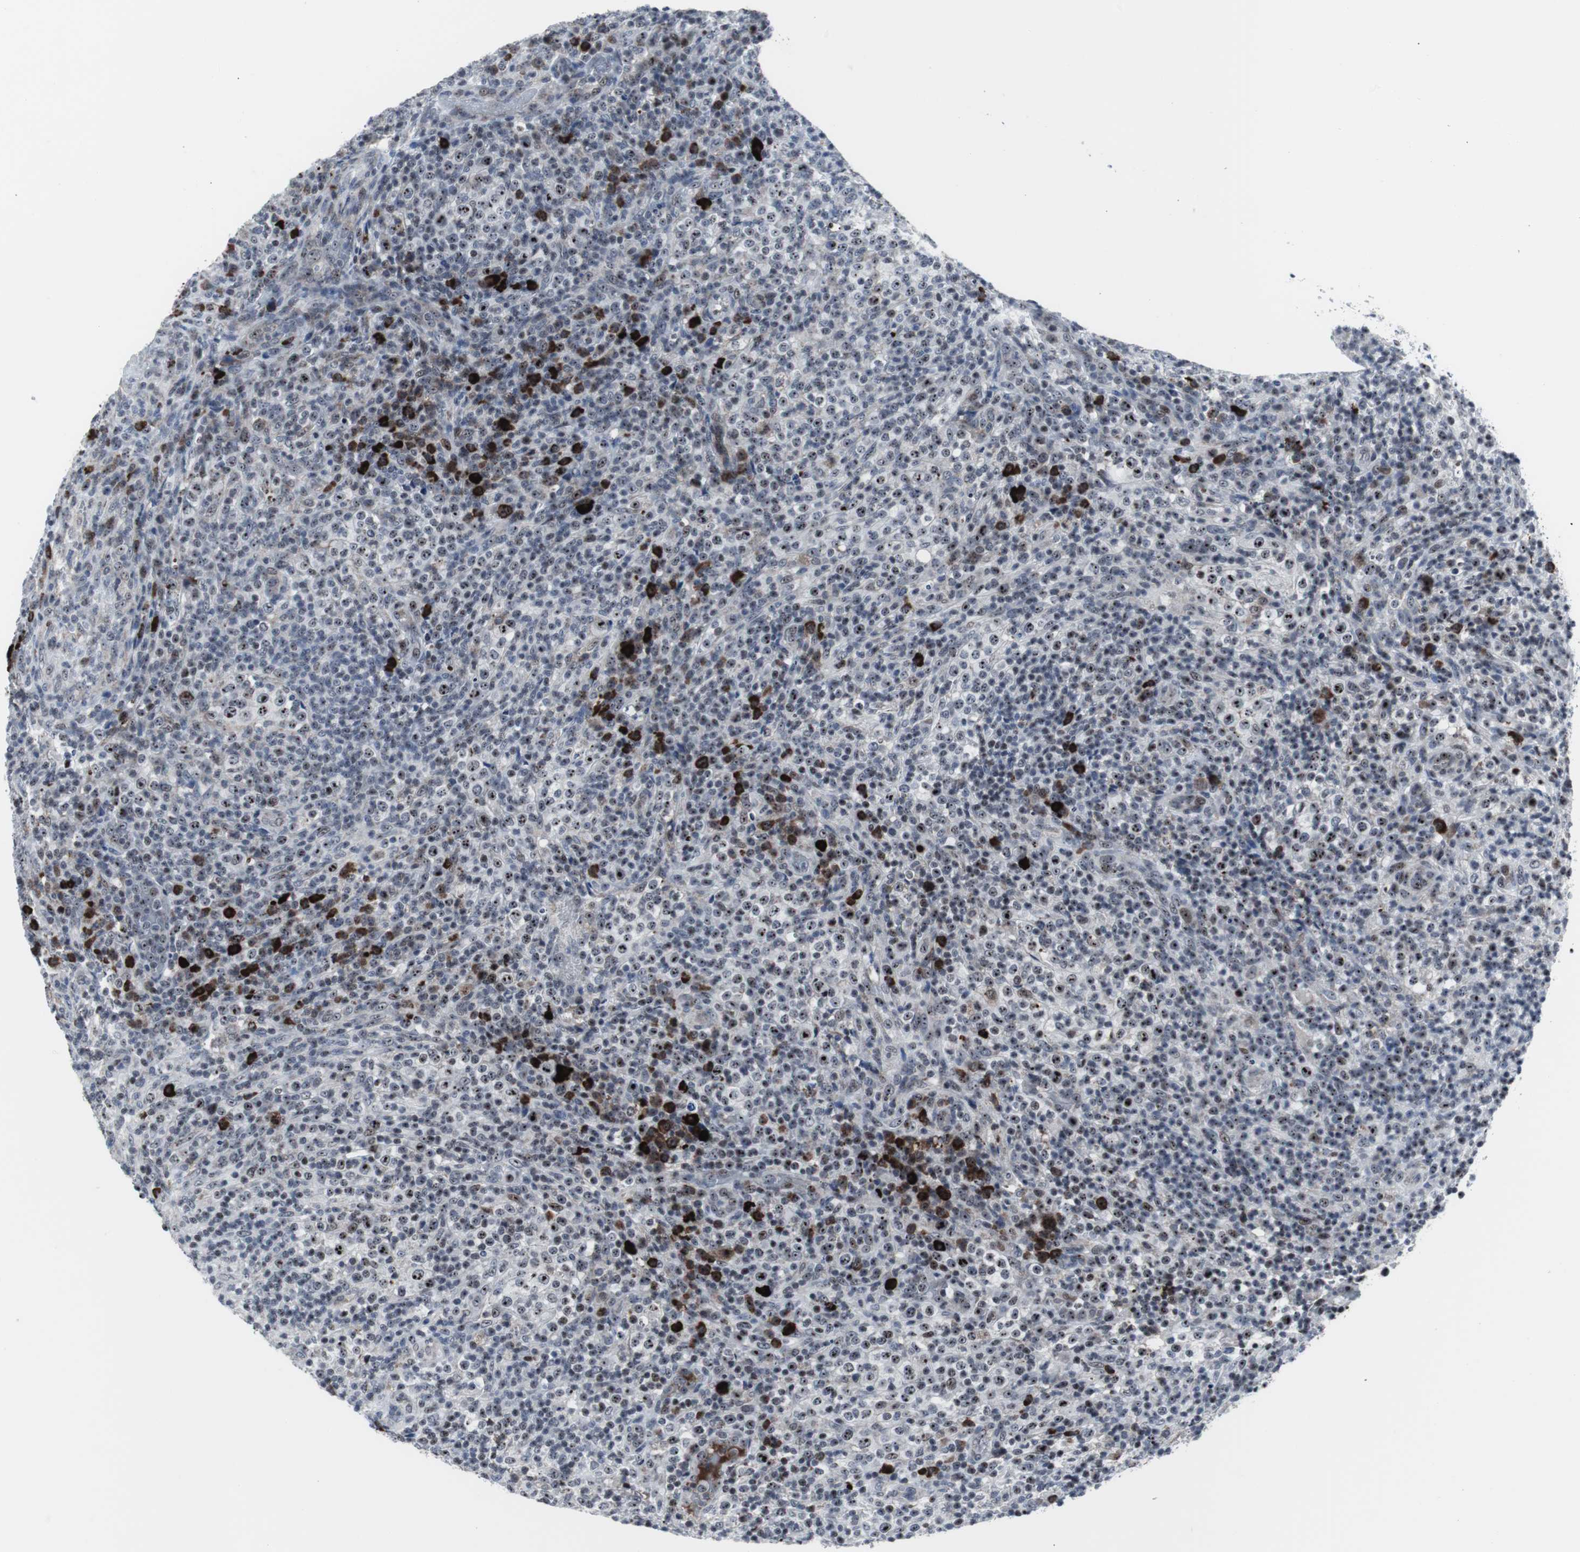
{"staining": {"intensity": "weak", "quantity": ">75%", "location": "nuclear"}, "tissue": "lymphoma", "cell_type": "Tumor cells", "image_type": "cancer", "snomed": [{"axis": "morphology", "description": "Malignant lymphoma, non-Hodgkin's type, High grade"}, {"axis": "topography", "description": "Lymph node"}], "caption": "High-grade malignant lymphoma, non-Hodgkin's type stained for a protein demonstrates weak nuclear positivity in tumor cells.", "gene": "DOK1", "patient": {"sex": "female", "age": 76}}